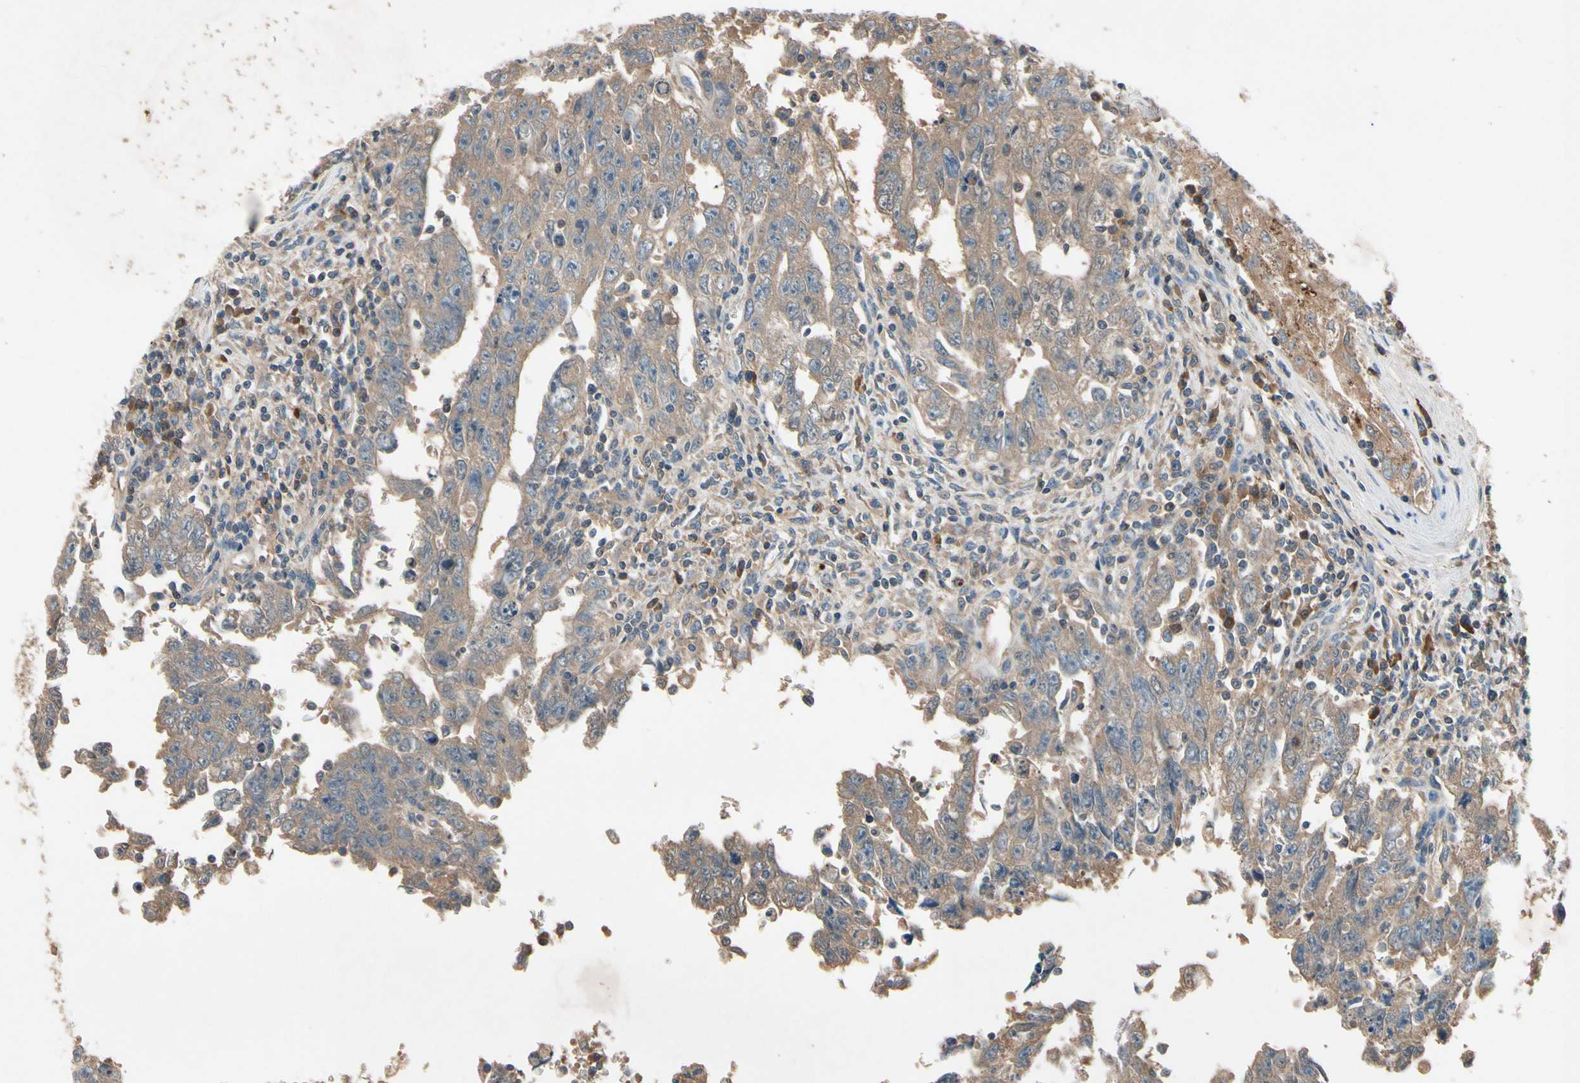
{"staining": {"intensity": "weak", "quantity": "25%-75%", "location": "cytoplasmic/membranous"}, "tissue": "testis cancer", "cell_type": "Tumor cells", "image_type": "cancer", "snomed": [{"axis": "morphology", "description": "Carcinoma, Embryonal, NOS"}, {"axis": "topography", "description": "Testis"}], "caption": "Embryonal carcinoma (testis) stained with DAB (3,3'-diaminobenzidine) immunohistochemistry demonstrates low levels of weak cytoplasmic/membranous positivity in approximately 25%-75% of tumor cells. (Brightfield microscopy of DAB IHC at high magnification).", "gene": "IL1RL1", "patient": {"sex": "male", "age": 28}}